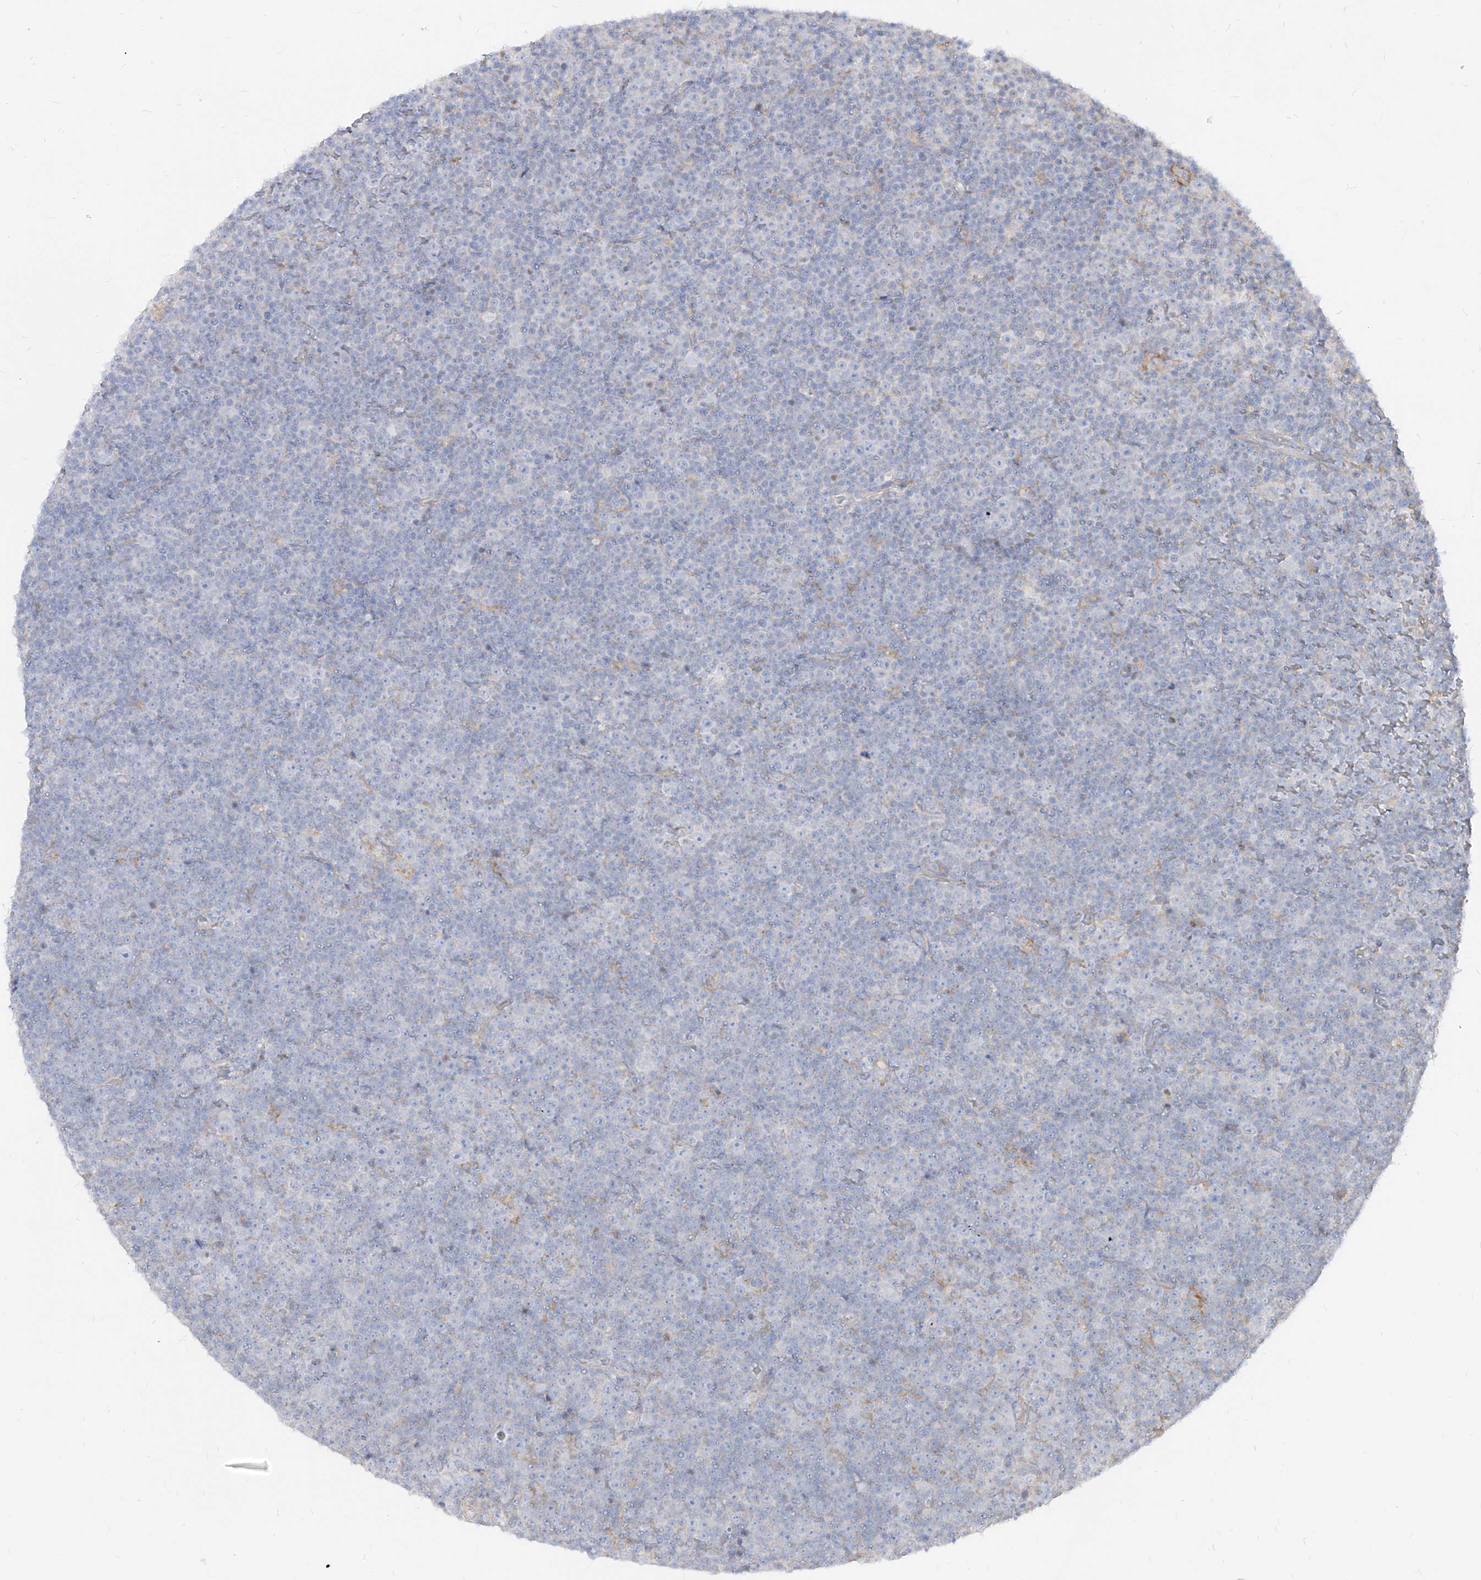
{"staining": {"intensity": "negative", "quantity": "none", "location": "none"}, "tissue": "lymphoma", "cell_type": "Tumor cells", "image_type": "cancer", "snomed": [{"axis": "morphology", "description": "Malignant lymphoma, non-Hodgkin's type, Low grade"}, {"axis": "topography", "description": "Lymph node"}], "caption": "Tumor cells are negative for protein expression in human malignant lymphoma, non-Hodgkin's type (low-grade). Brightfield microscopy of IHC stained with DAB (3,3'-diaminobenzidine) (brown) and hematoxylin (blue), captured at high magnification.", "gene": "RBFOX3", "patient": {"sex": "female", "age": 67}}